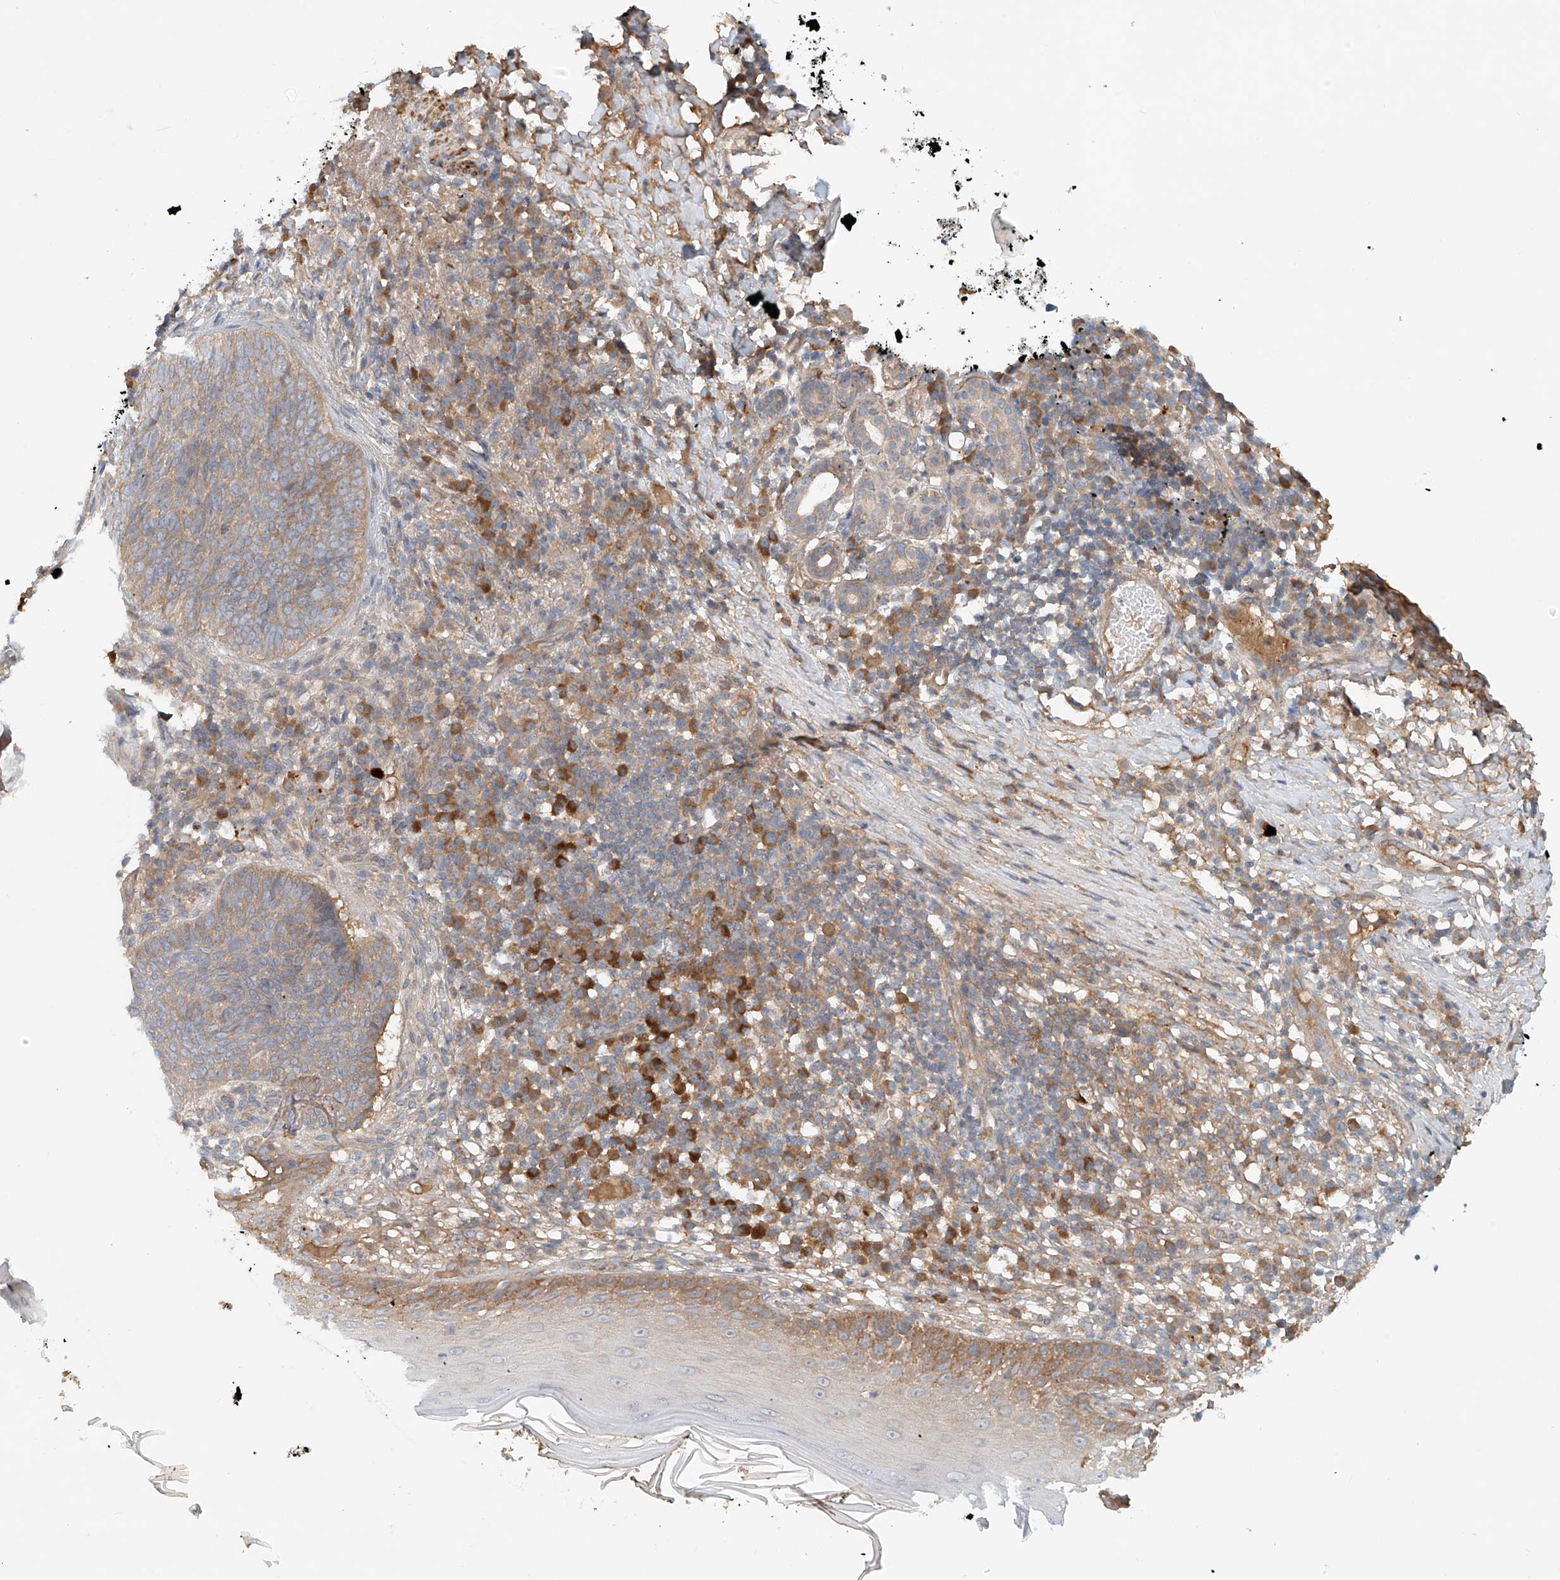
{"staining": {"intensity": "weak", "quantity": "25%-75%", "location": "cytoplasmic/membranous"}, "tissue": "skin cancer", "cell_type": "Tumor cells", "image_type": "cancer", "snomed": [{"axis": "morphology", "description": "Basal cell carcinoma"}, {"axis": "topography", "description": "Skin"}], "caption": "Immunohistochemical staining of basal cell carcinoma (skin) displays low levels of weak cytoplasmic/membranous protein staining in about 25%-75% of tumor cells.", "gene": "LYRM9", "patient": {"sex": "male", "age": 85}}